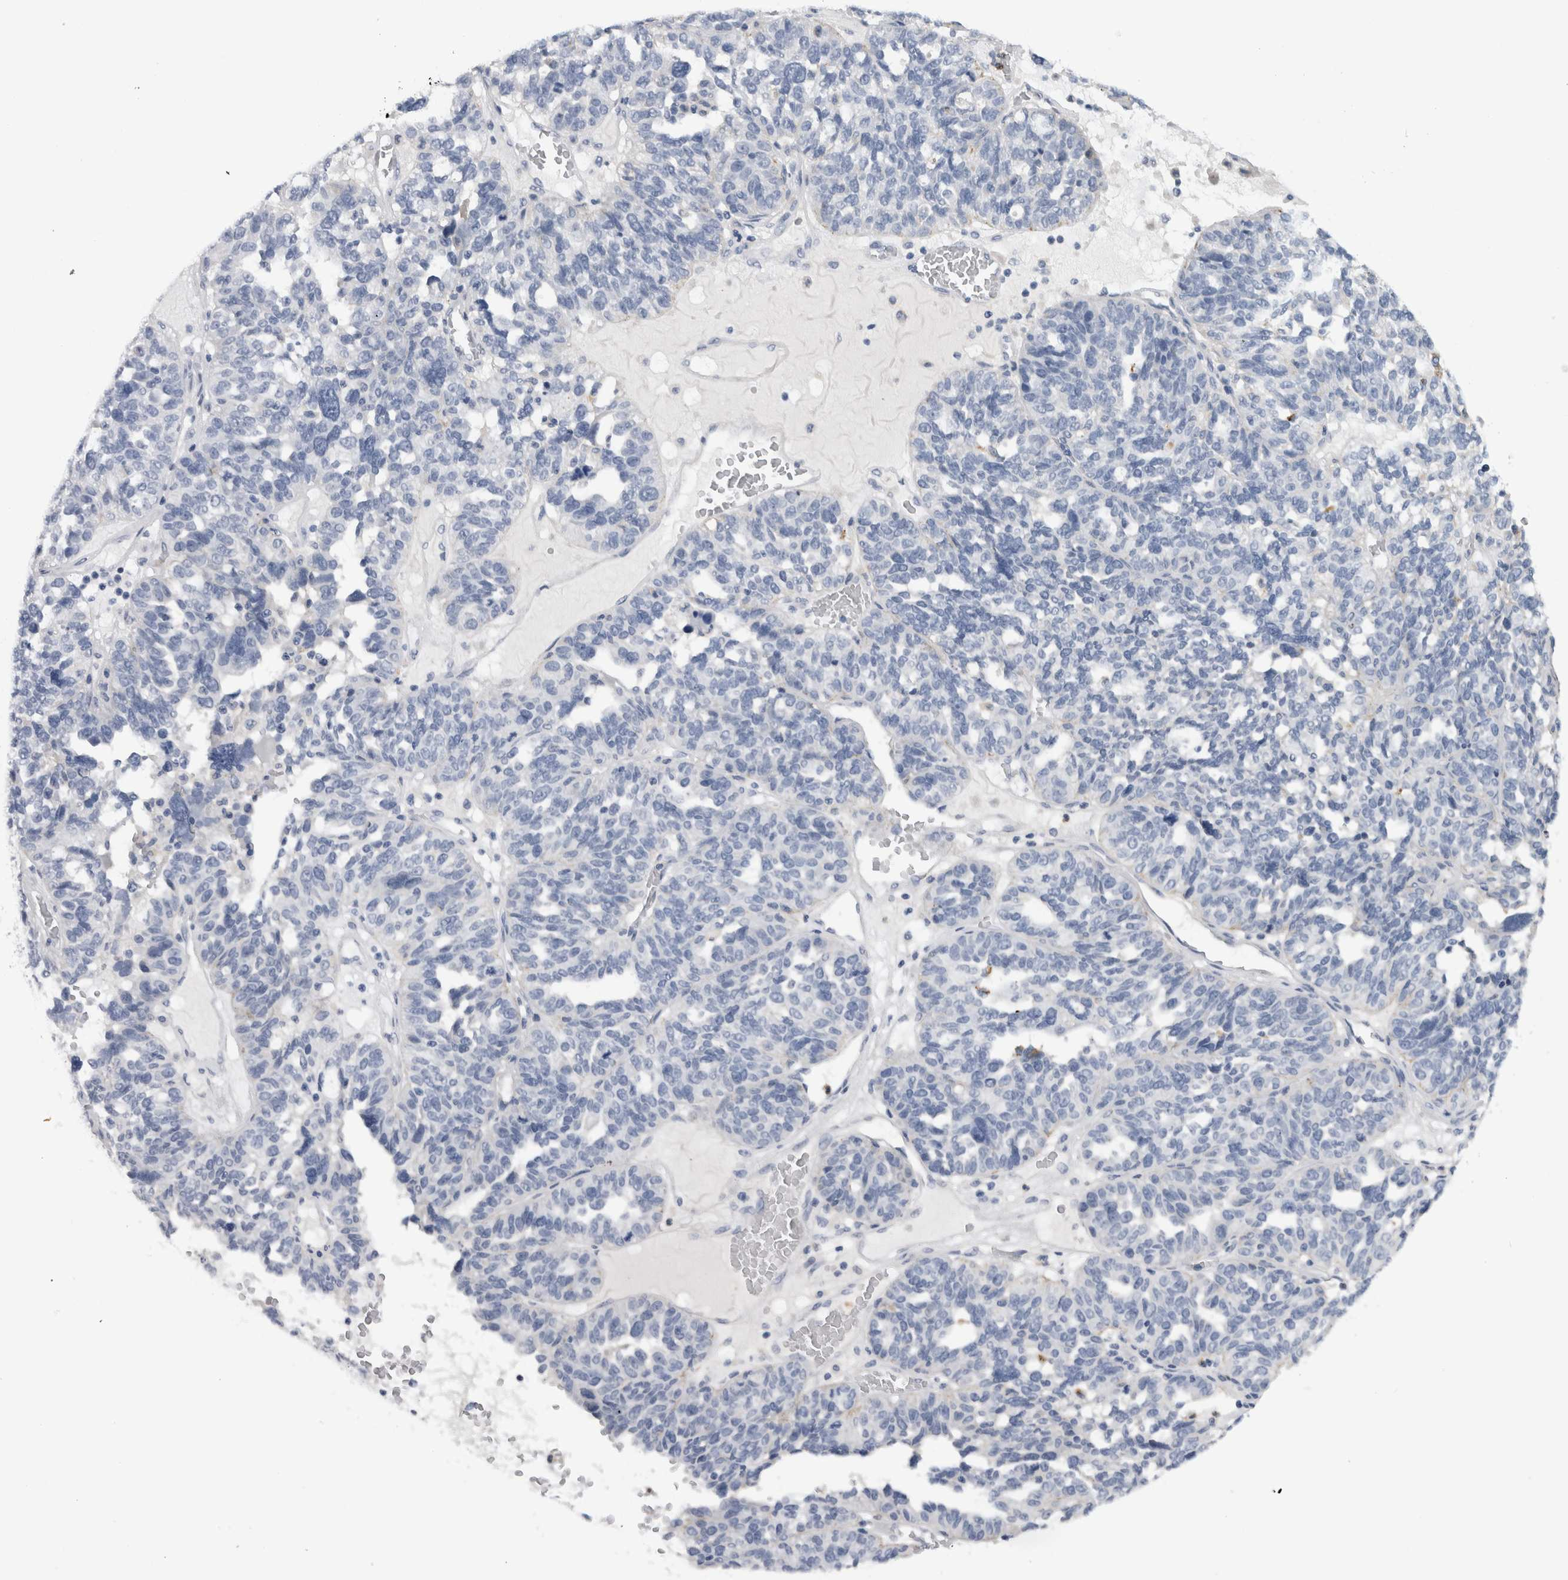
{"staining": {"intensity": "negative", "quantity": "none", "location": "none"}, "tissue": "ovarian cancer", "cell_type": "Tumor cells", "image_type": "cancer", "snomed": [{"axis": "morphology", "description": "Cystadenocarcinoma, serous, NOS"}, {"axis": "topography", "description": "Ovary"}], "caption": "An immunohistochemistry photomicrograph of ovarian cancer (serous cystadenocarcinoma) is shown. There is no staining in tumor cells of ovarian cancer (serous cystadenocarcinoma). (Stains: DAB IHC with hematoxylin counter stain, Microscopy: brightfield microscopy at high magnification).", "gene": "CD63", "patient": {"sex": "female", "age": 59}}